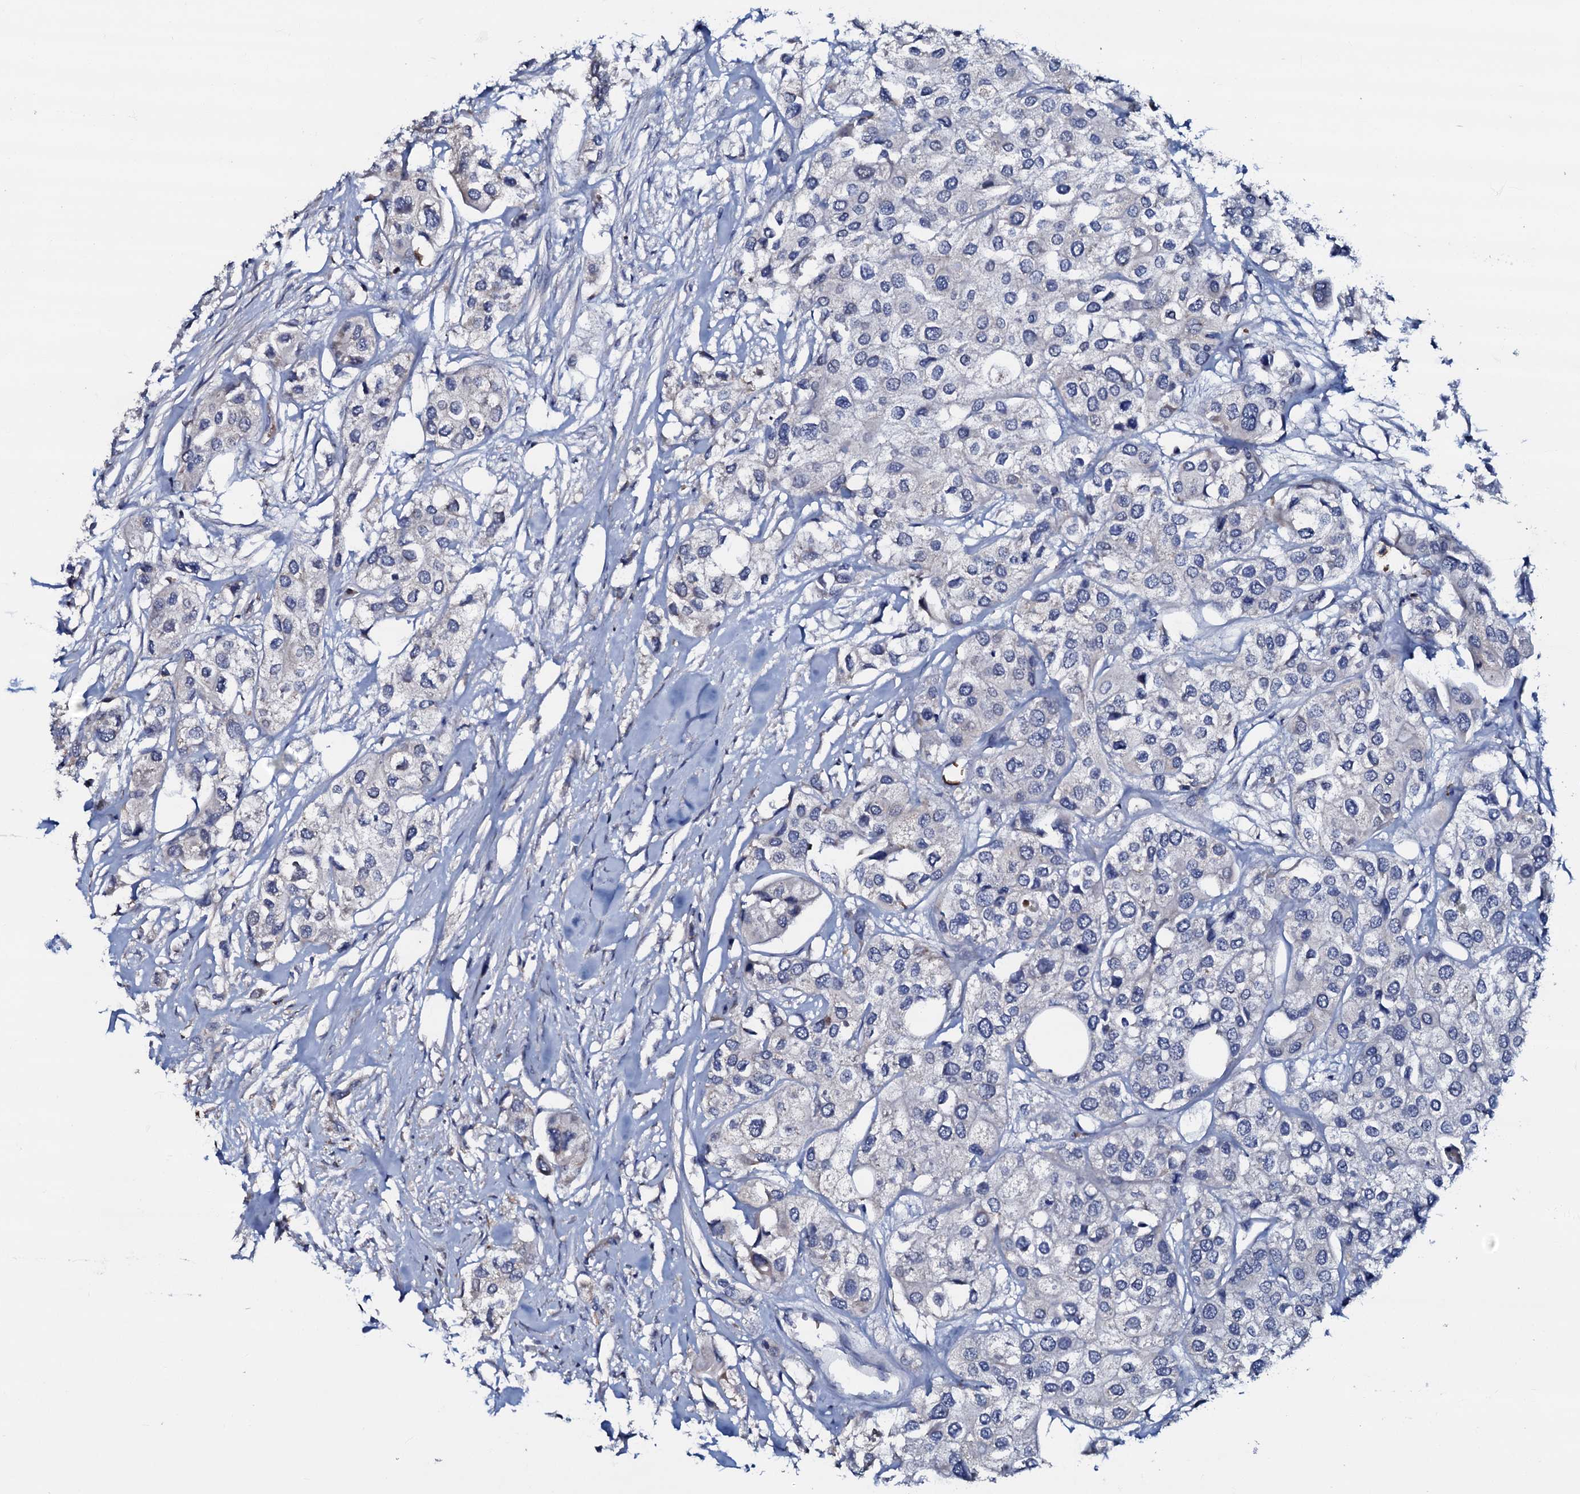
{"staining": {"intensity": "negative", "quantity": "none", "location": "none"}, "tissue": "urothelial cancer", "cell_type": "Tumor cells", "image_type": "cancer", "snomed": [{"axis": "morphology", "description": "Urothelial carcinoma, High grade"}, {"axis": "topography", "description": "Urinary bladder"}], "caption": "The image exhibits no significant expression in tumor cells of urothelial carcinoma (high-grade).", "gene": "CPNE2", "patient": {"sex": "male", "age": 64}}